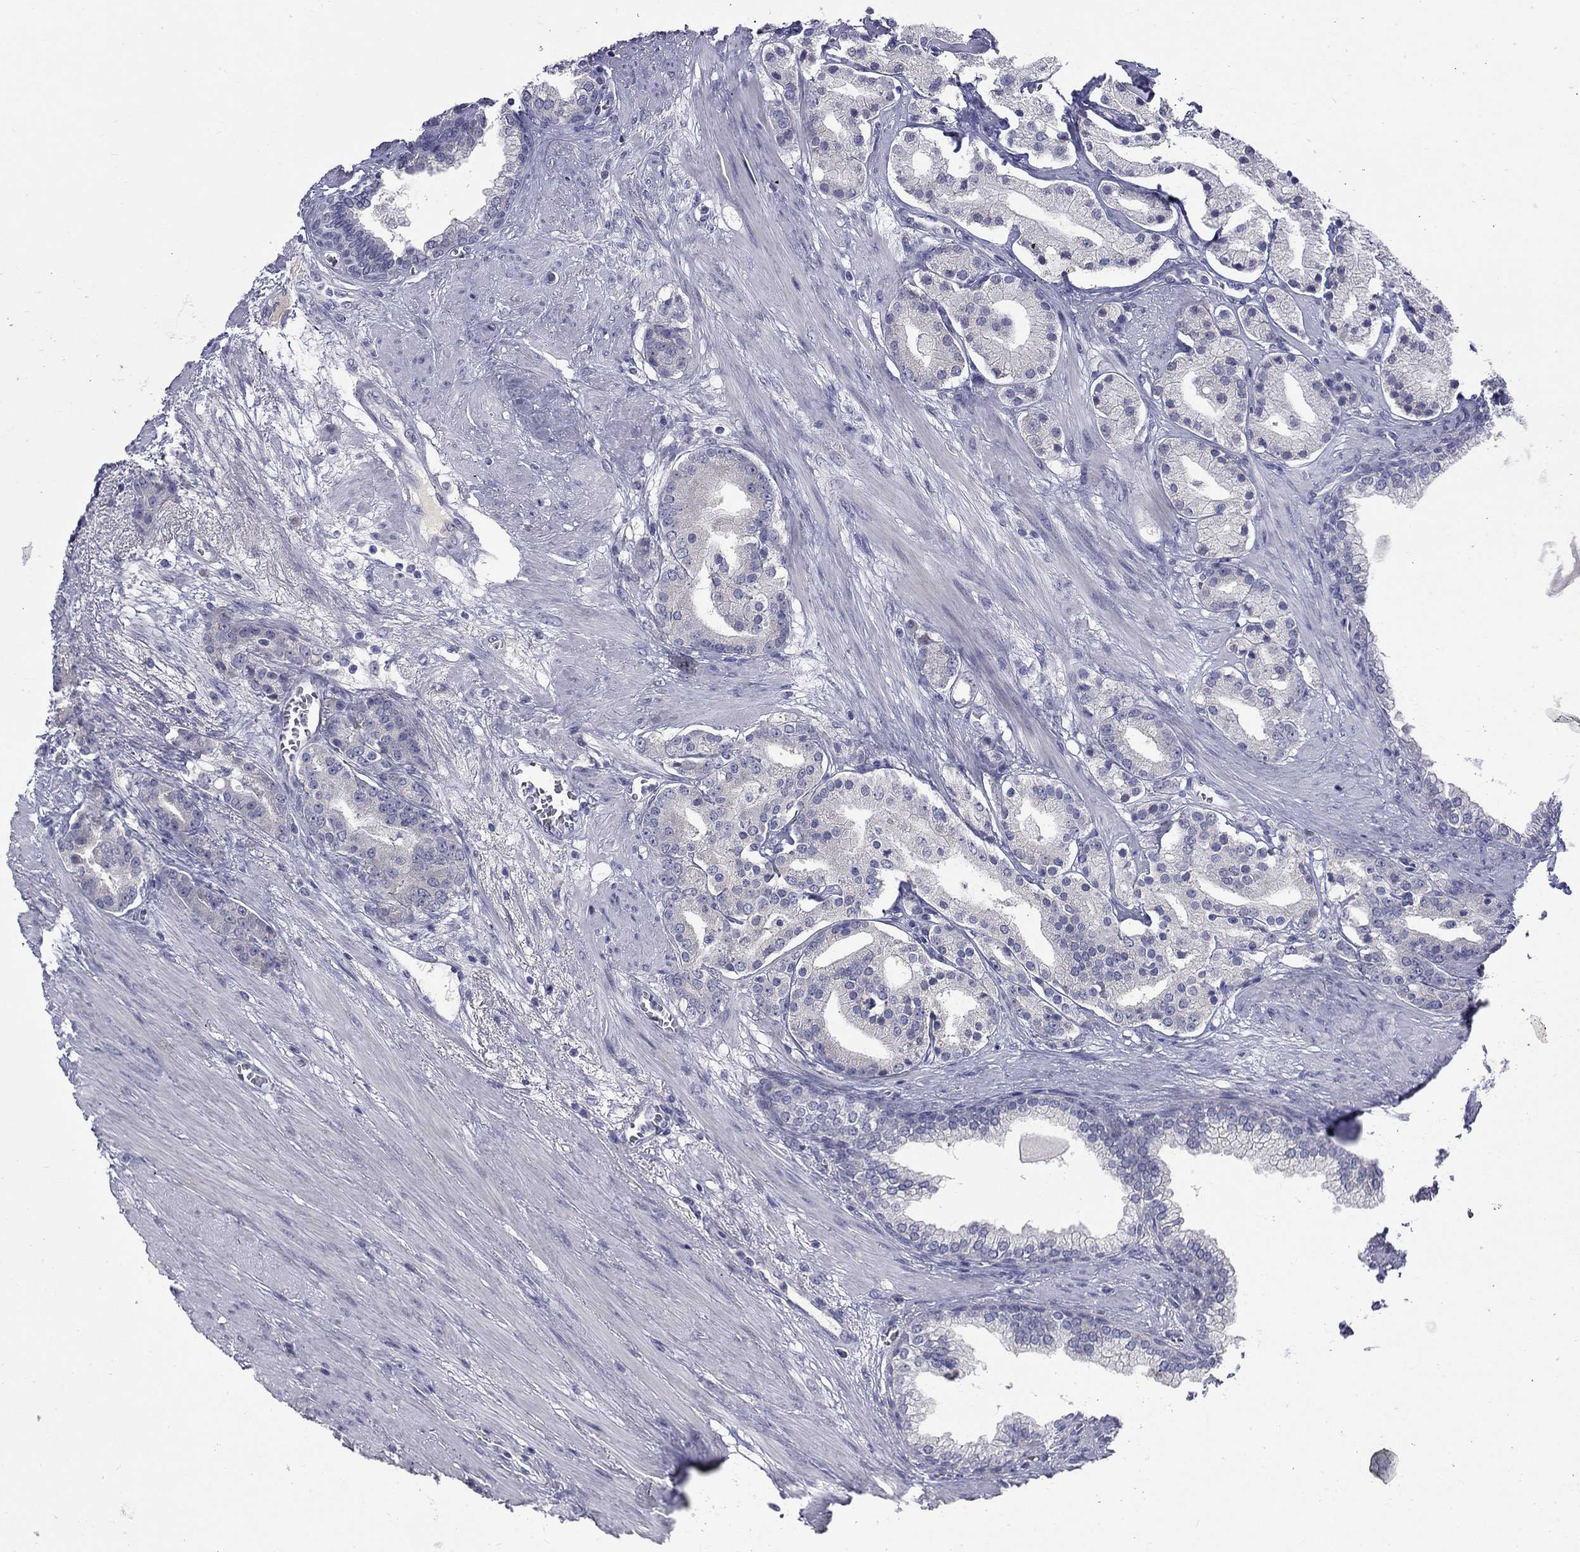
{"staining": {"intensity": "negative", "quantity": "none", "location": "none"}, "tissue": "prostate cancer", "cell_type": "Tumor cells", "image_type": "cancer", "snomed": [{"axis": "morphology", "description": "Adenocarcinoma, NOS"}, {"axis": "topography", "description": "Prostate"}], "caption": "An immunohistochemistry (IHC) photomicrograph of prostate cancer is shown. There is no staining in tumor cells of prostate cancer.", "gene": "UNC119B", "patient": {"sex": "male", "age": 69}}